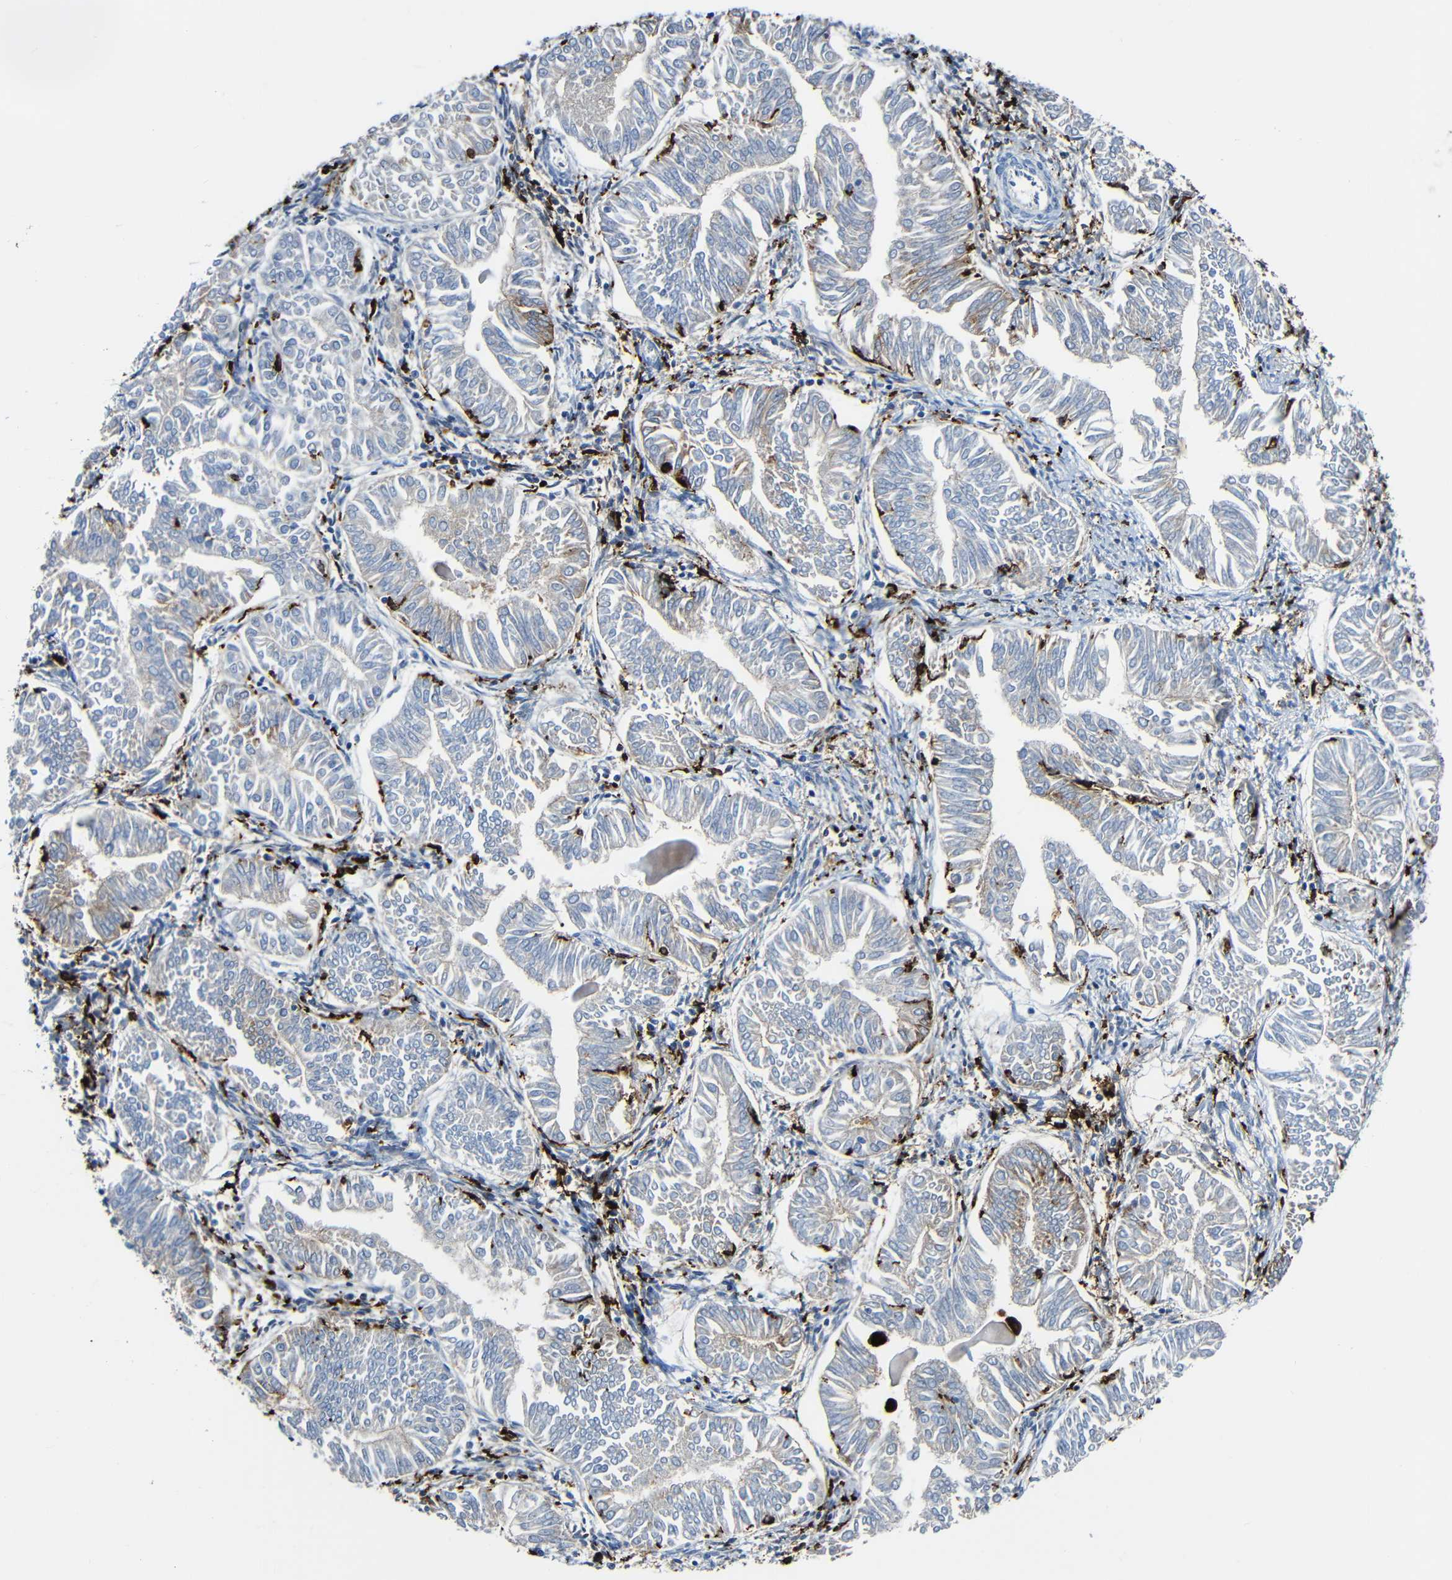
{"staining": {"intensity": "weak", "quantity": ">75%", "location": "cytoplasmic/membranous"}, "tissue": "endometrial cancer", "cell_type": "Tumor cells", "image_type": "cancer", "snomed": [{"axis": "morphology", "description": "Adenocarcinoma, NOS"}, {"axis": "topography", "description": "Endometrium"}], "caption": "Immunohistochemistry (IHC) photomicrograph of neoplastic tissue: human adenocarcinoma (endometrial) stained using immunohistochemistry (IHC) demonstrates low levels of weak protein expression localized specifically in the cytoplasmic/membranous of tumor cells, appearing as a cytoplasmic/membranous brown color.", "gene": "HLA-DMA", "patient": {"sex": "female", "age": 53}}